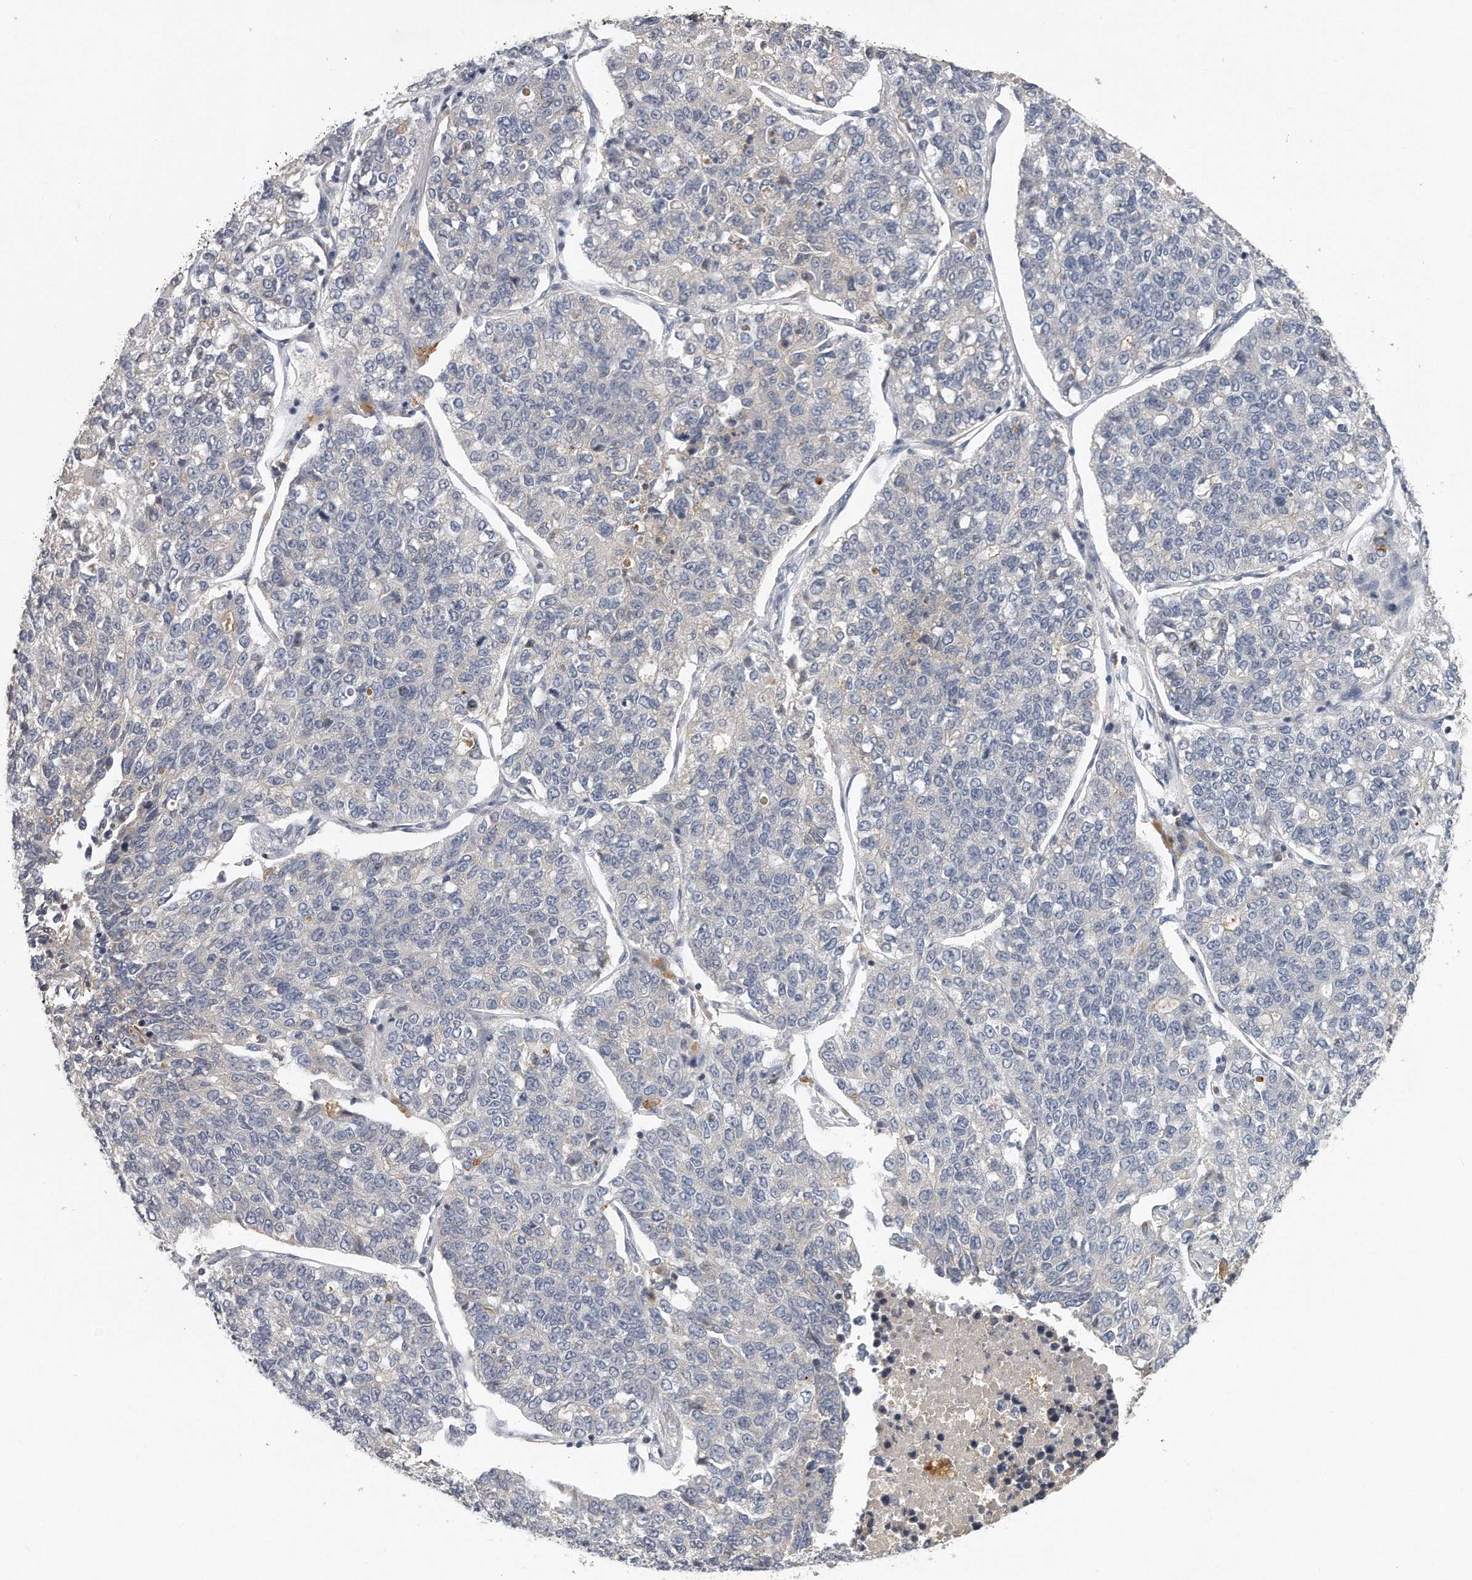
{"staining": {"intensity": "negative", "quantity": "none", "location": "none"}, "tissue": "lung cancer", "cell_type": "Tumor cells", "image_type": "cancer", "snomed": [{"axis": "morphology", "description": "Adenocarcinoma, NOS"}, {"axis": "topography", "description": "Lung"}], "caption": "This image is of lung adenocarcinoma stained with immunohistochemistry (IHC) to label a protein in brown with the nuclei are counter-stained blue. There is no staining in tumor cells.", "gene": "TRAPPC14", "patient": {"sex": "male", "age": 49}}